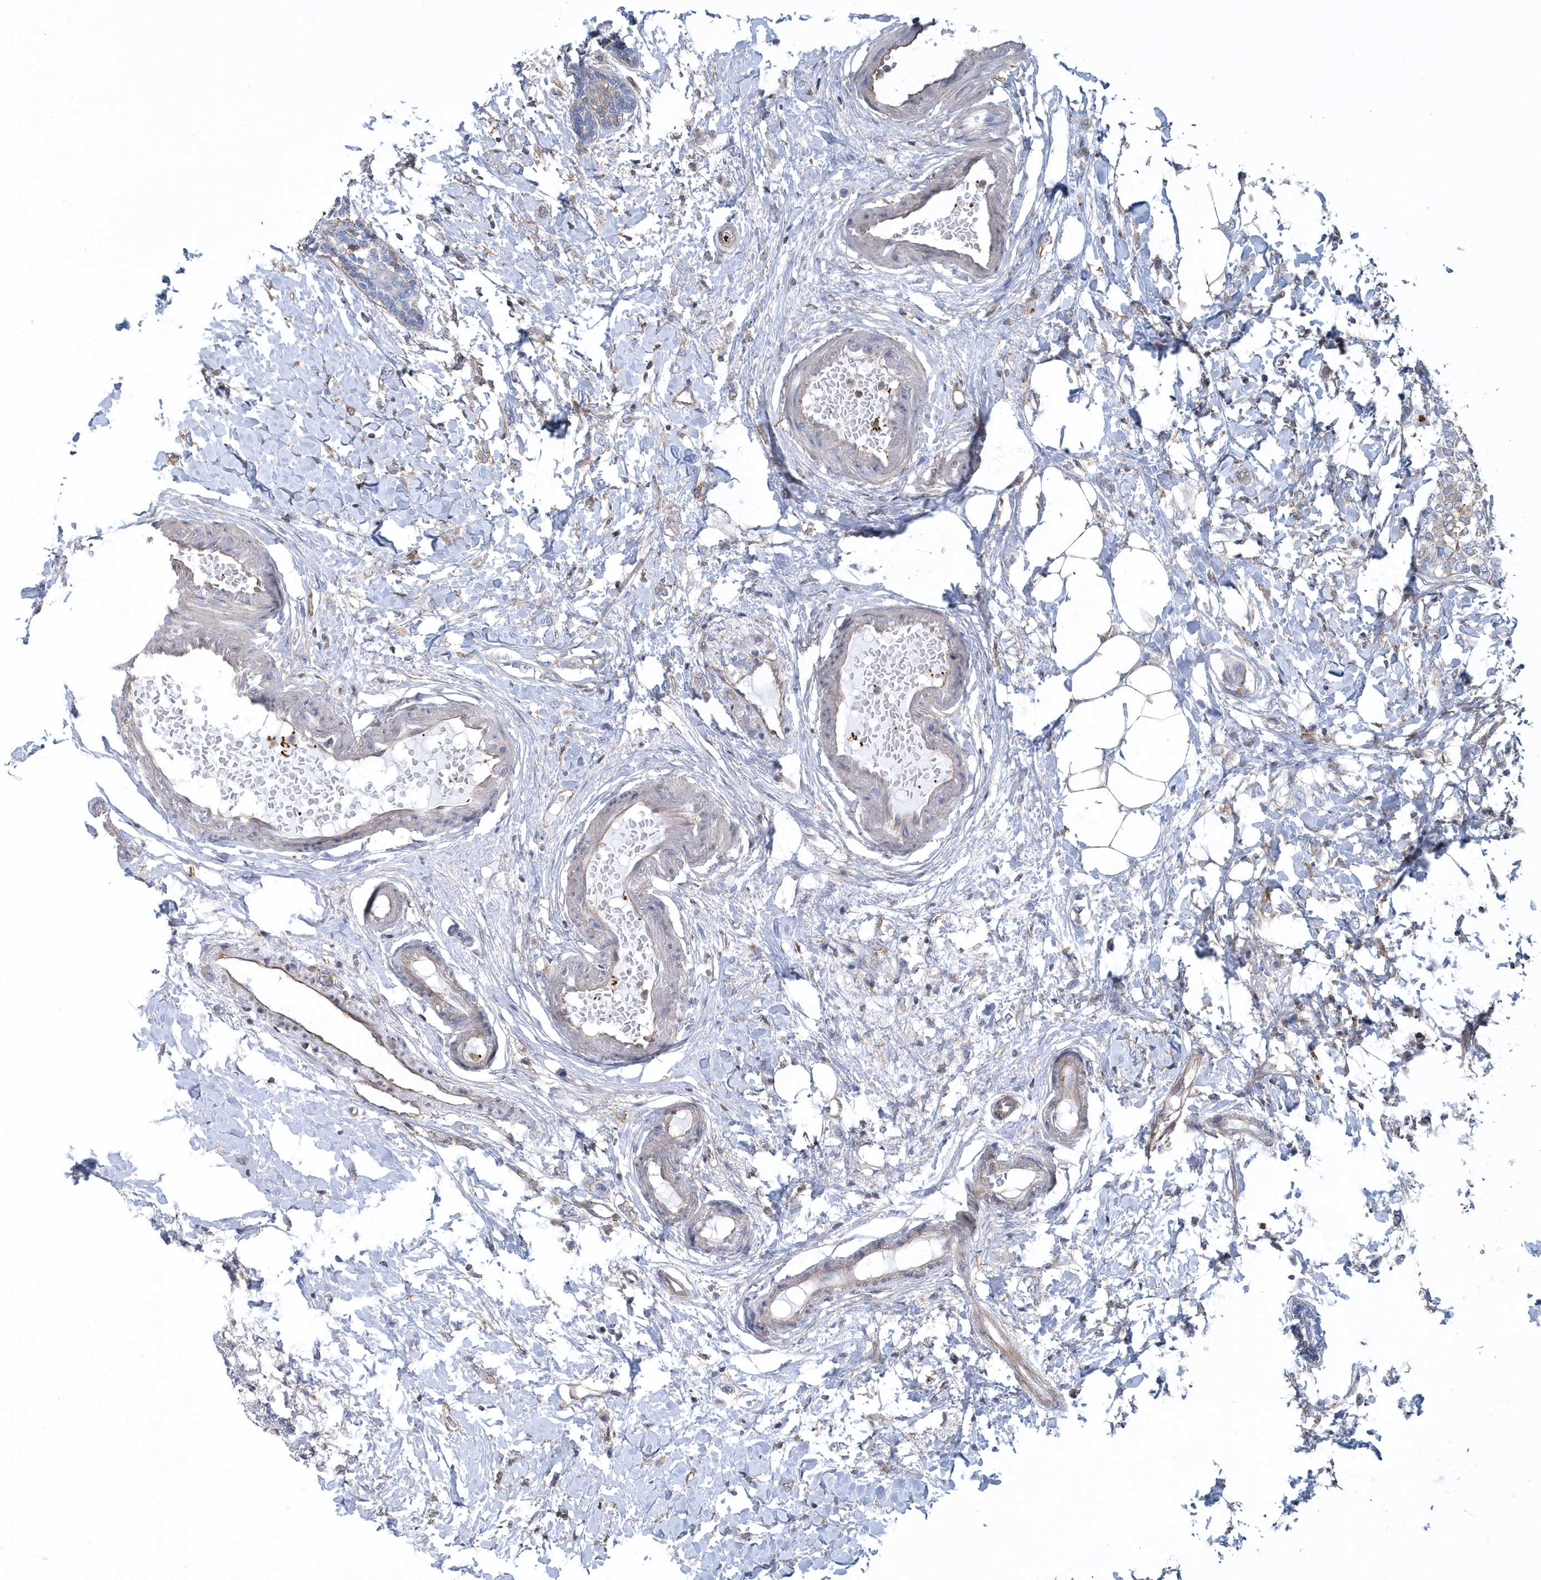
{"staining": {"intensity": "negative", "quantity": "none", "location": "none"}, "tissue": "breast cancer", "cell_type": "Tumor cells", "image_type": "cancer", "snomed": [{"axis": "morphology", "description": "Normal tissue, NOS"}, {"axis": "morphology", "description": "Lobular carcinoma"}, {"axis": "topography", "description": "Breast"}], "caption": "Photomicrograph shows no significant protein positivity in tumor cells of lobular carcinoma (breast).", "gene": "ARAP2", "patient": {"sex": "female", "age": 47}}